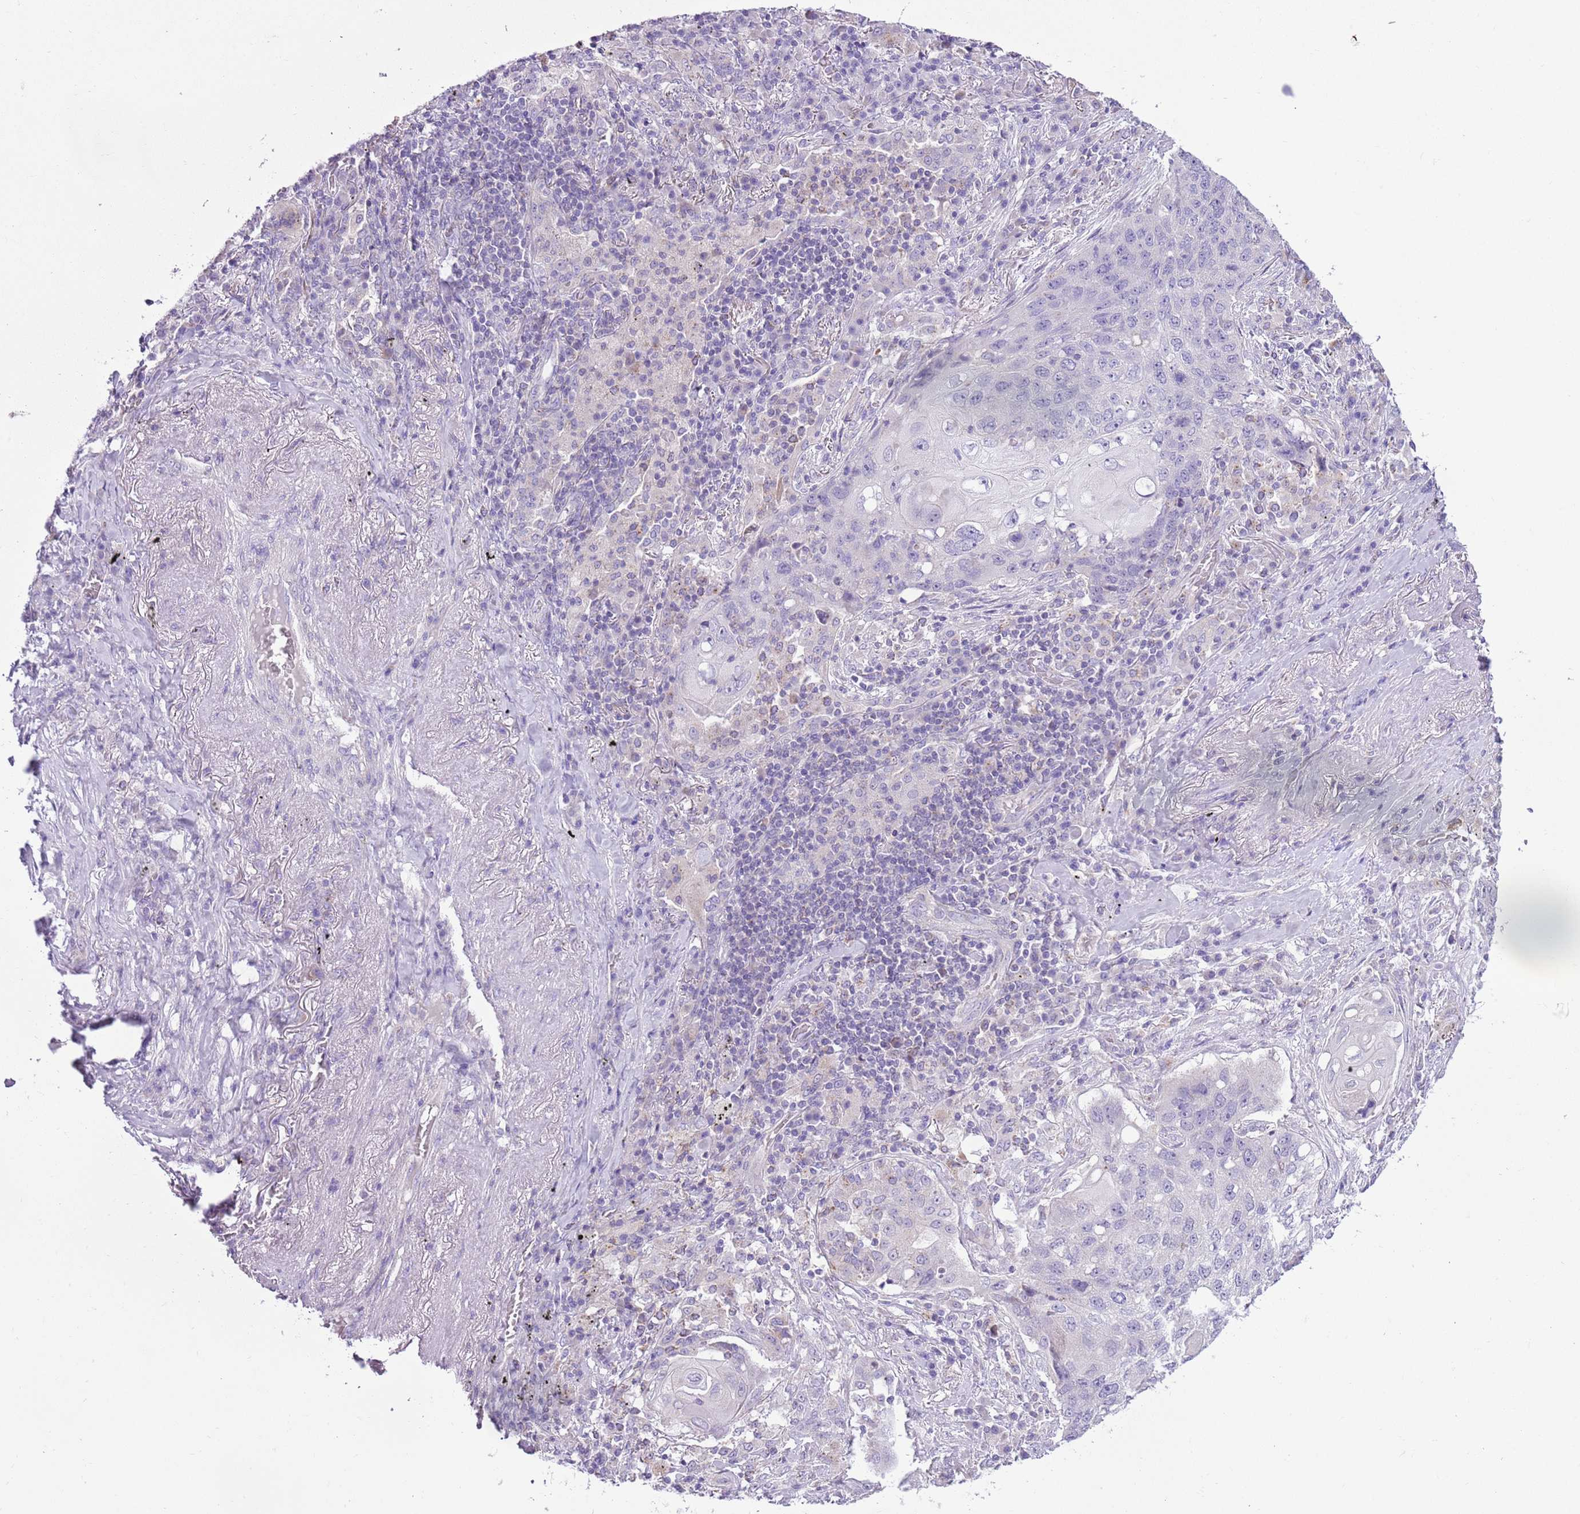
{"staining": {"intensity": "negative", "quantity": "none", "location": "none"}, "tissue": "lung cancer", "cell_type": "Tumor cells", "image_type": "cancer", "snomed": [{"axis": "morphology", "description": "Squamous cell carcinoma, NOS"}, {"axis": "topography", "description": "Lung"}], "caption": "Immunohistochemistry (IHC) of human squamous cell carcinoma (lung) displays no staining in tumor cells.", "gene": "ZNF697", "patient": {"sex": "female", "age": 63}}